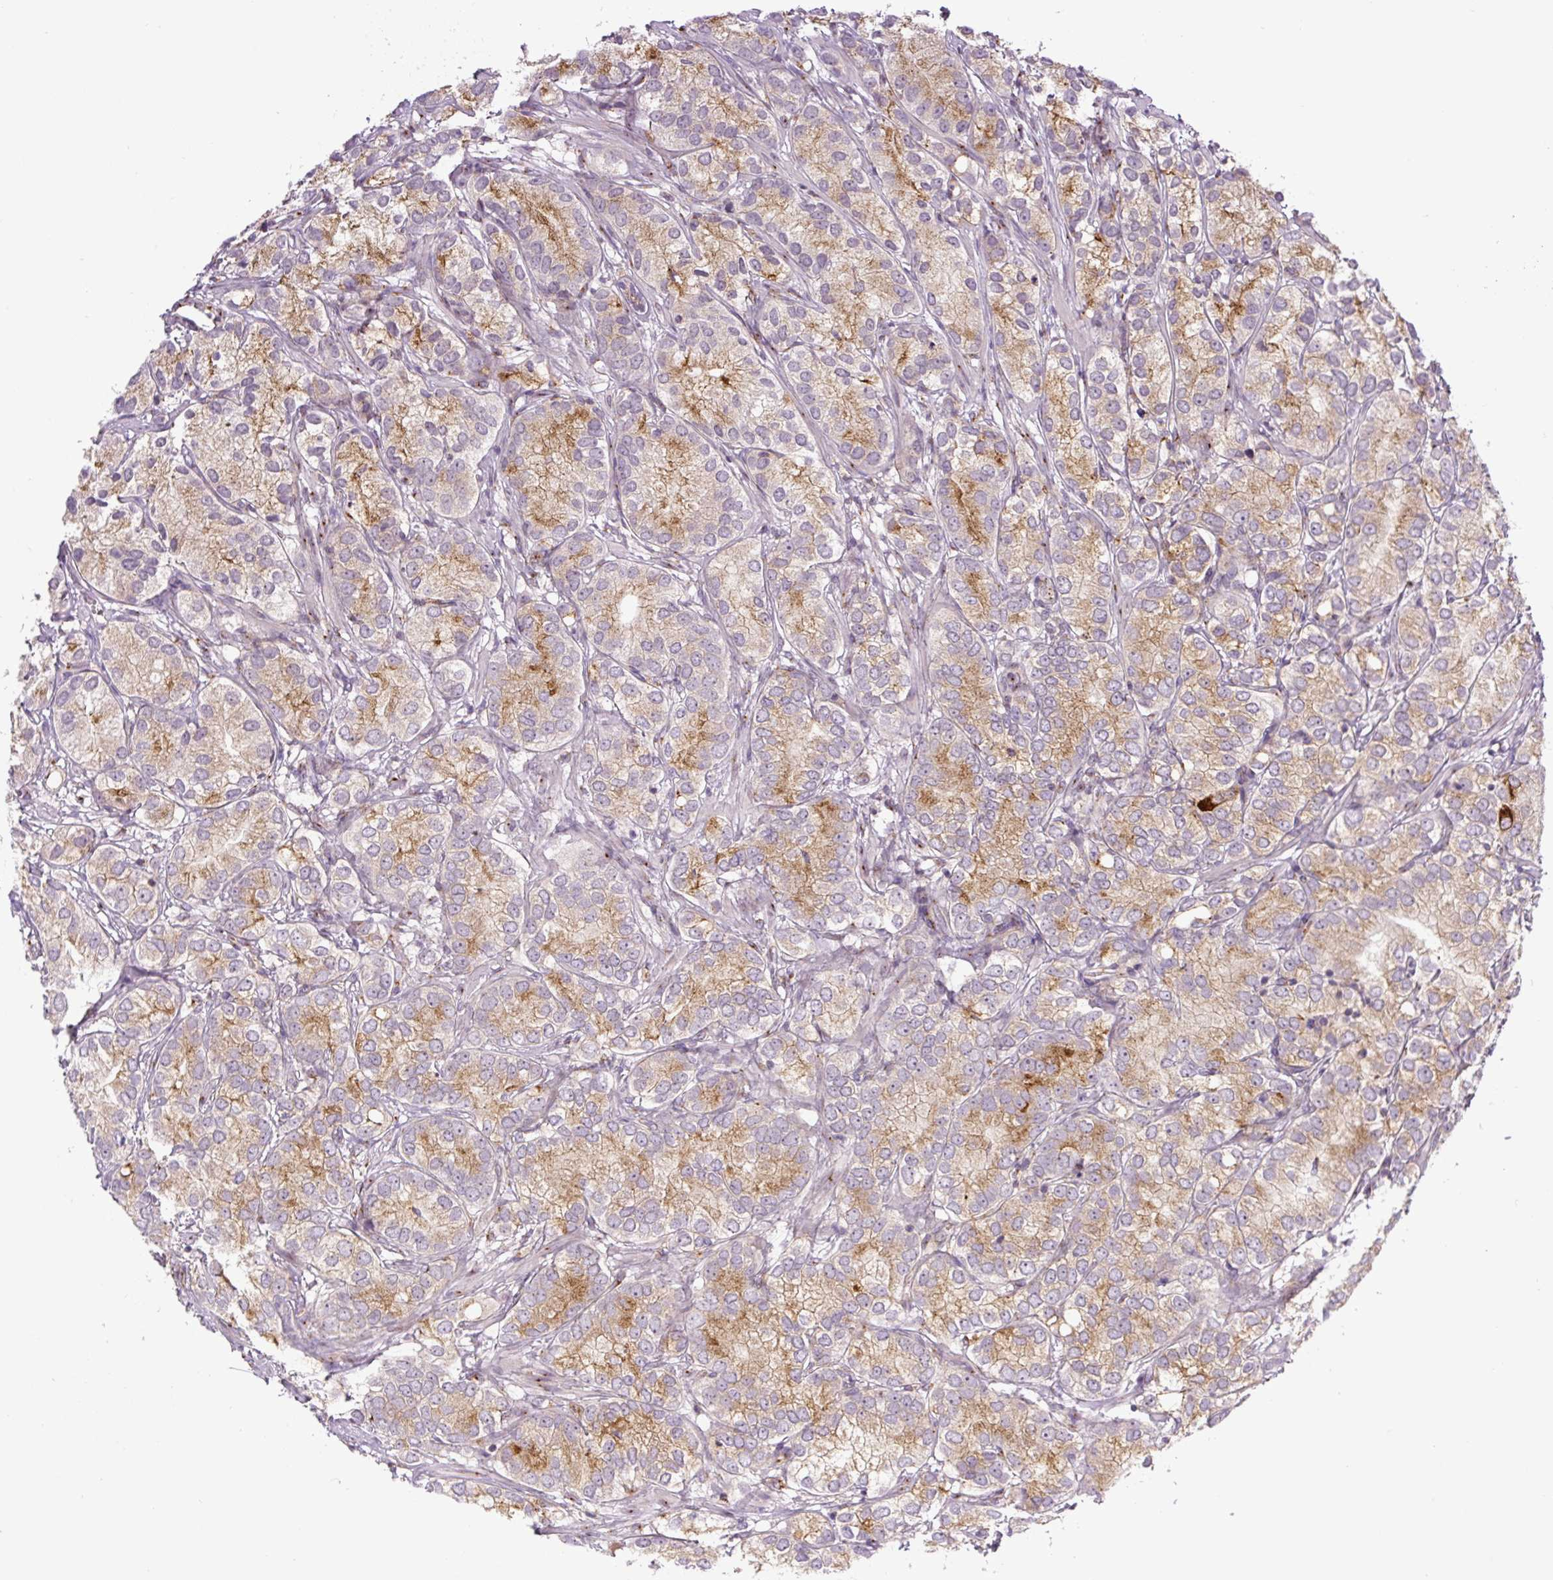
{"staining": {"intensity": "moderate", "quantity": ">75%", "location": "cytoplasmic/membranous"}, "tissue": "prostate cancer", "cell_type": "Tumor cells", "image_type": "cancer", "snomed": [{"axis": "morphology", "description": "Adenocarcinoma, High grade"}, {"axis": "topography", "description": "Prostate"}], "caption": "Approximately >75% of tumor cells in prostate cancer demonstrate moderate cytoplasmic/membranous protein expression as visualized by brown immunohistochemical staining.", "gene": "PCM1", "patient": {"sex": "male", "age": 82}}